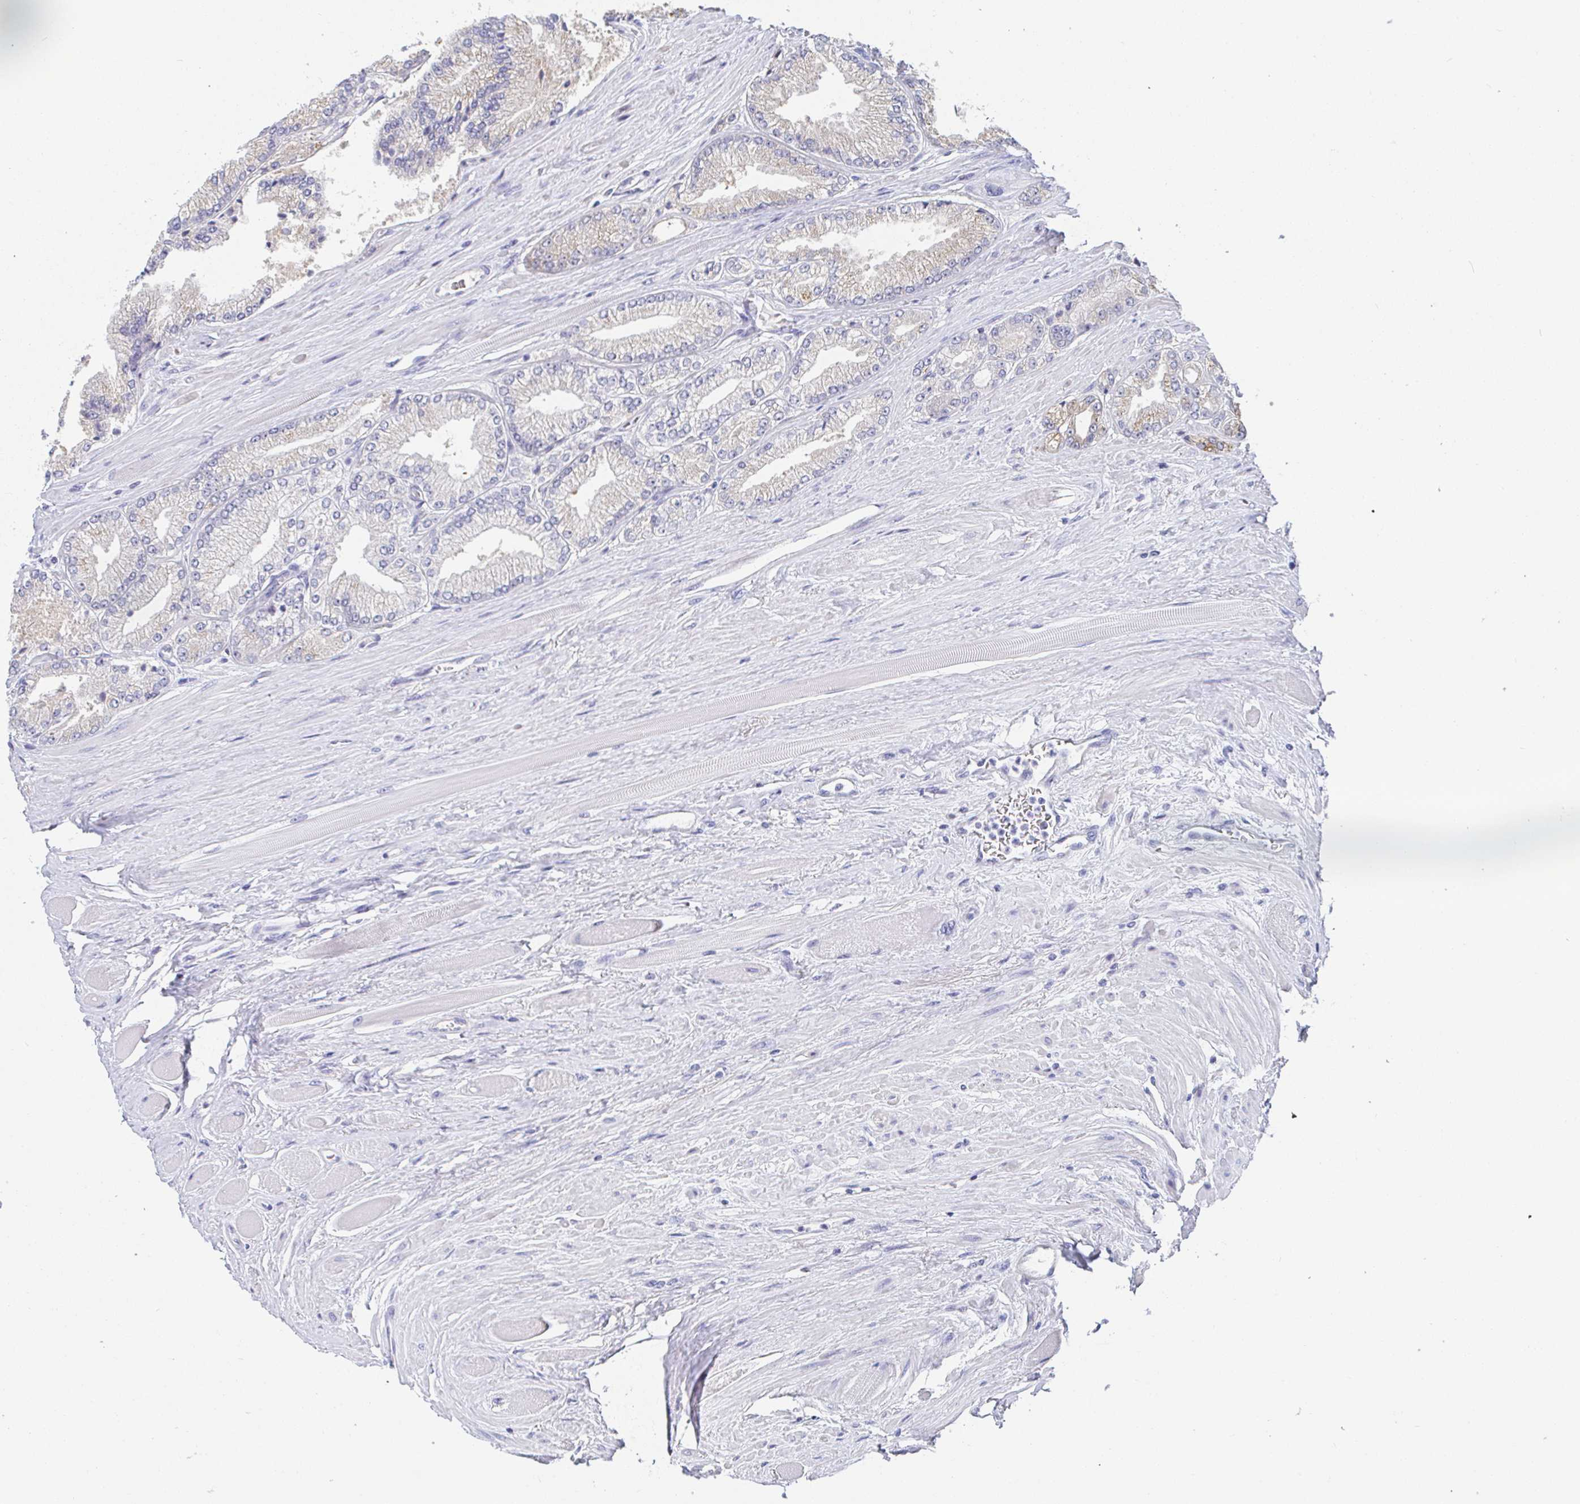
{"staining": {"intensity": "weak", "quantity": "<25%", "location": "cytoplasmic/membranous"}, "tissue": "prostate cancer", "cell_type": "Tumor cells", "image_type": "cancer", "snomed": [{"axis": "morphology", "description": "Adenocarcinoma, Low grade"}, {"axis": "topography", "description": "Prostate"}], "caption": "Tumor cells show no significant protein positivity in prostate adenocarcinoma (low-grade).", "gene": "PDE6B", "patient": {"sex": "male", "age": 67}}